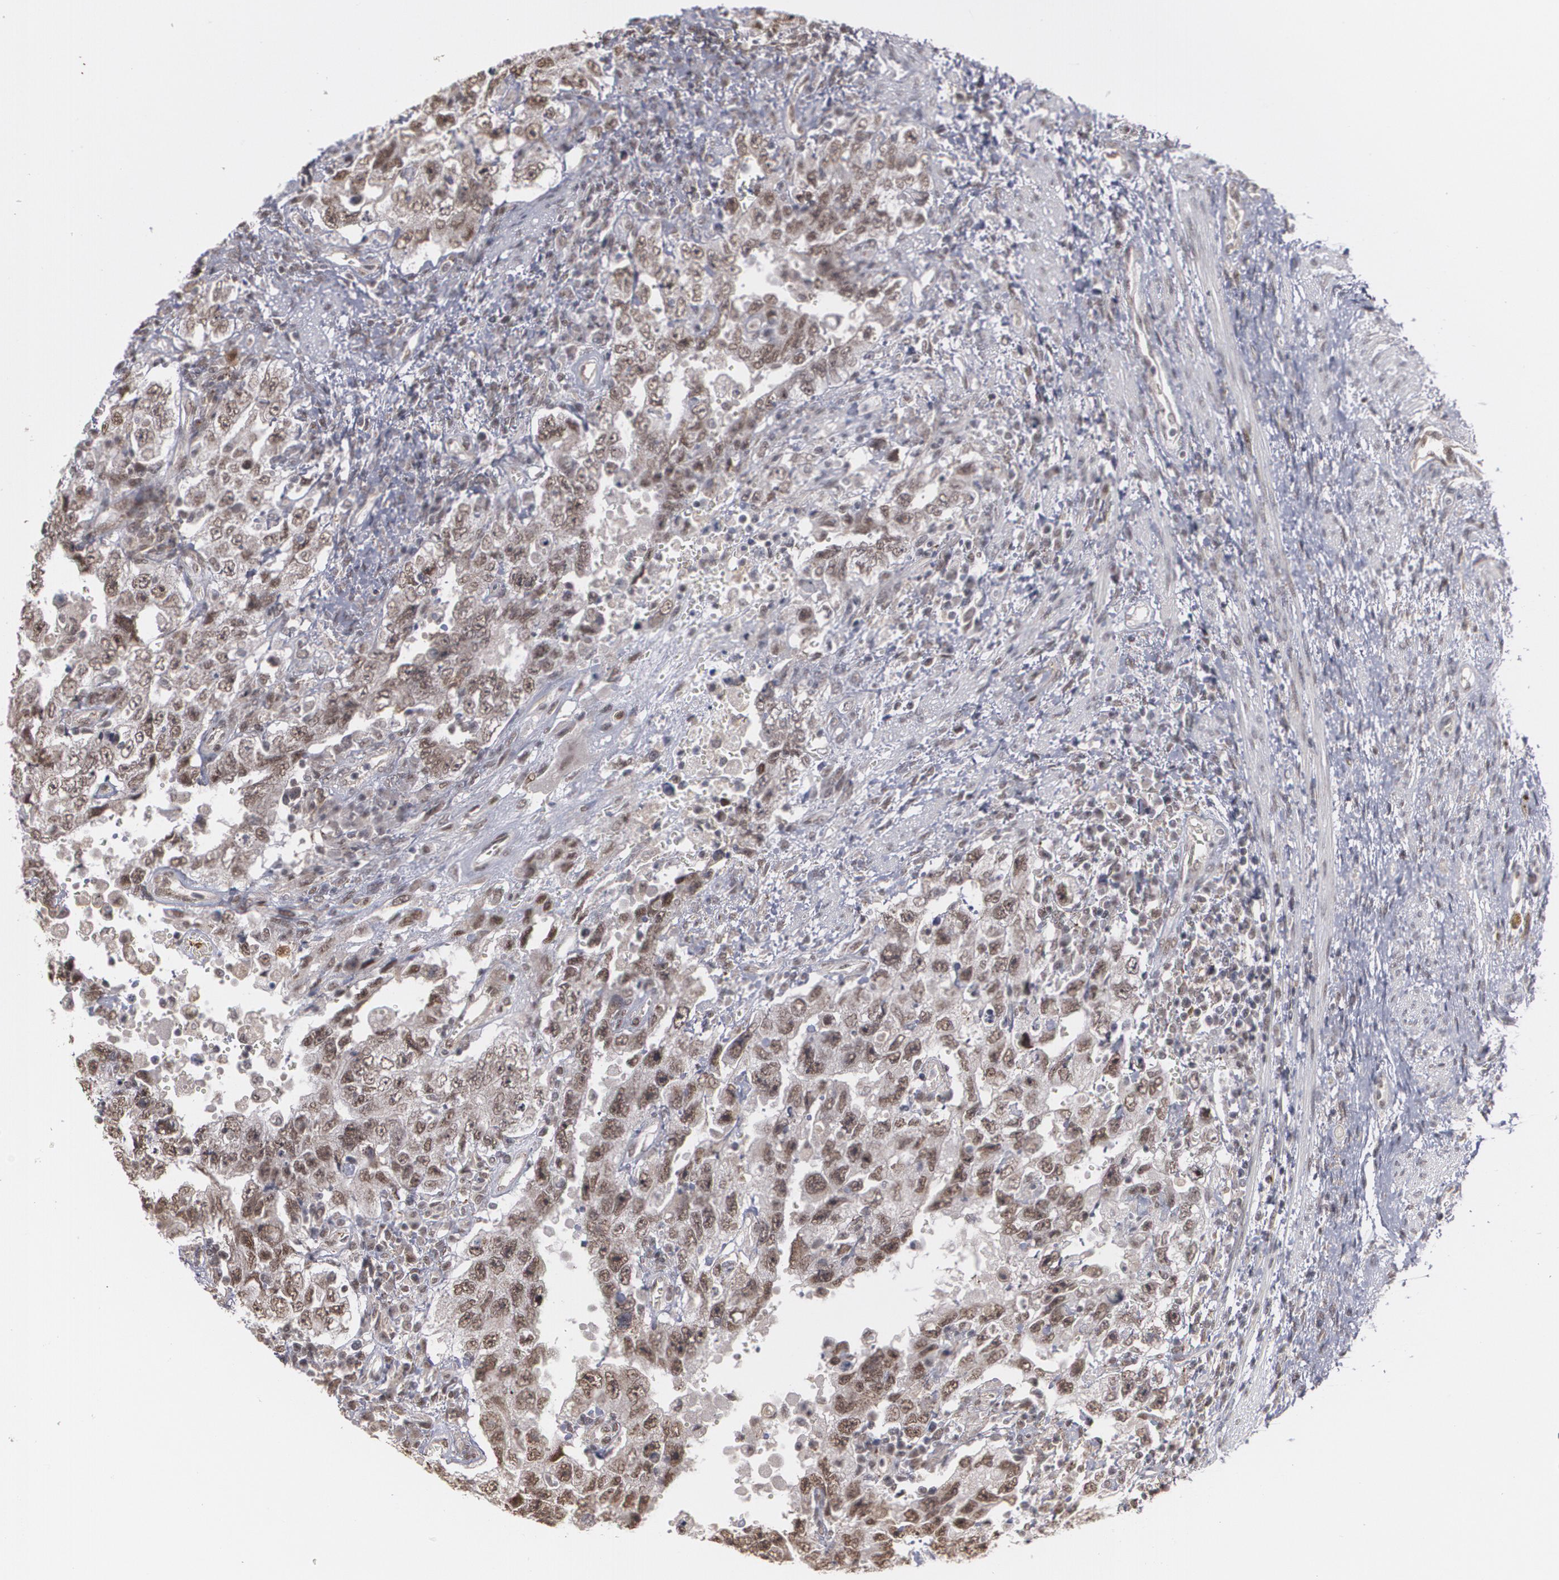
{"staining": {"intensity": "moderate", "quantity": ">75%", "location": "nuclear"}, "tissue": "testis cancer", "cell_type": "Tumor cells", "image_type": "cancer", "snomed": [{"axis": "morphology", "description": "Carcinoma, Embryonal, NOS"}, {"axis": "topography", "description": "Testis"}], "caption": "Protein staining of testis cancer tissue shows moderate nuclear positivity in approximately >75% of tumor cells.", "gene": "ZNF75A", "patient": {"sex": "male", "age": 26}}